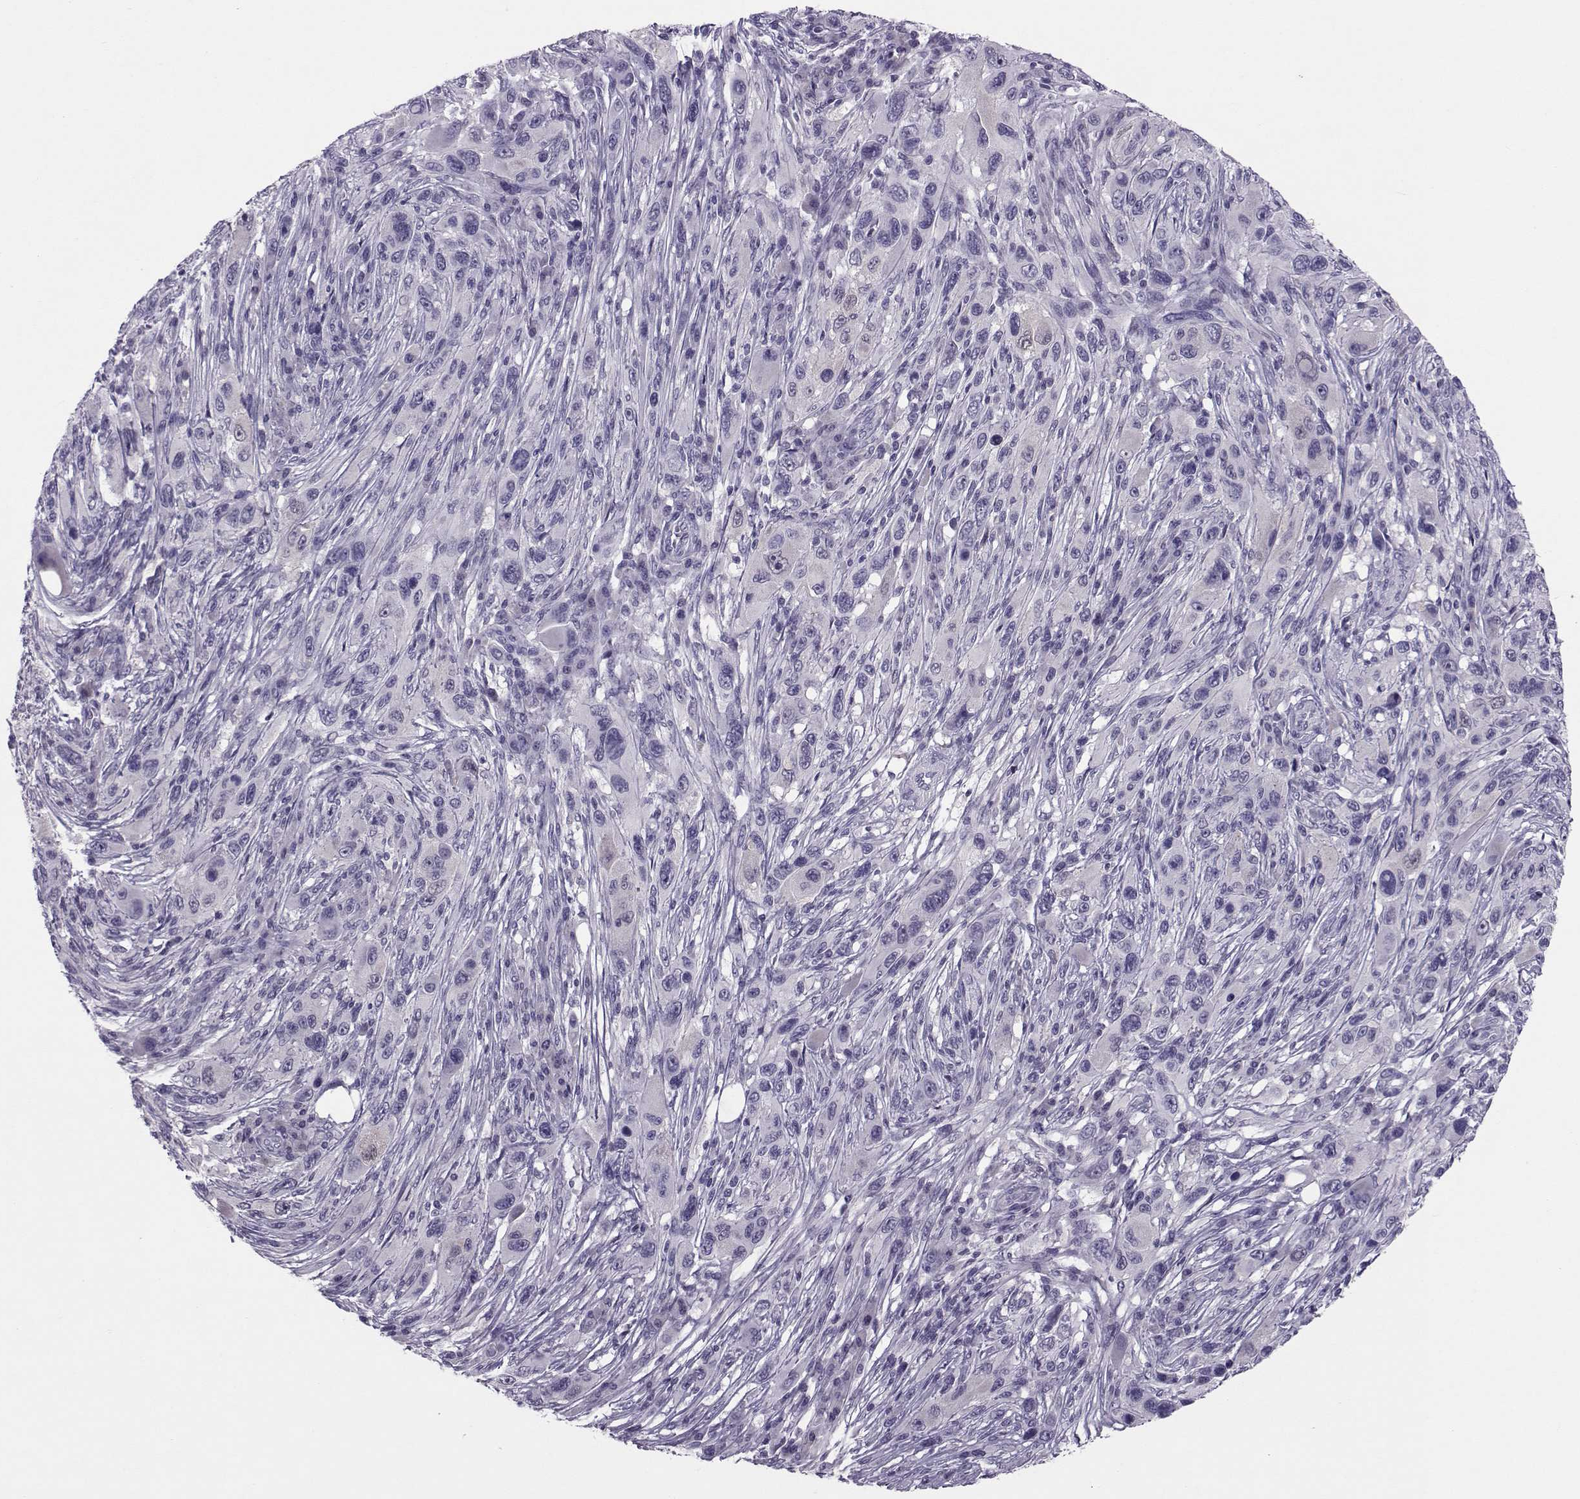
{"staining": {"intensity": "negative", "quantity": "none", "location": "none"}, "tissue": "melanoma", "cell_type": "Tumor cells", "image_type": "cancer", "snomed": [{"axis": "morphology", "description": "Malignant melanoma, NOS"}, {"axis": "topography", "description": "Skin"}], "caption": "This is an immunohistochemistry image of malignant melanoma. There is no positivity in tumor cells.", "gene": "ASRGL1", "patient": {"sex": "male", "age": 53}}